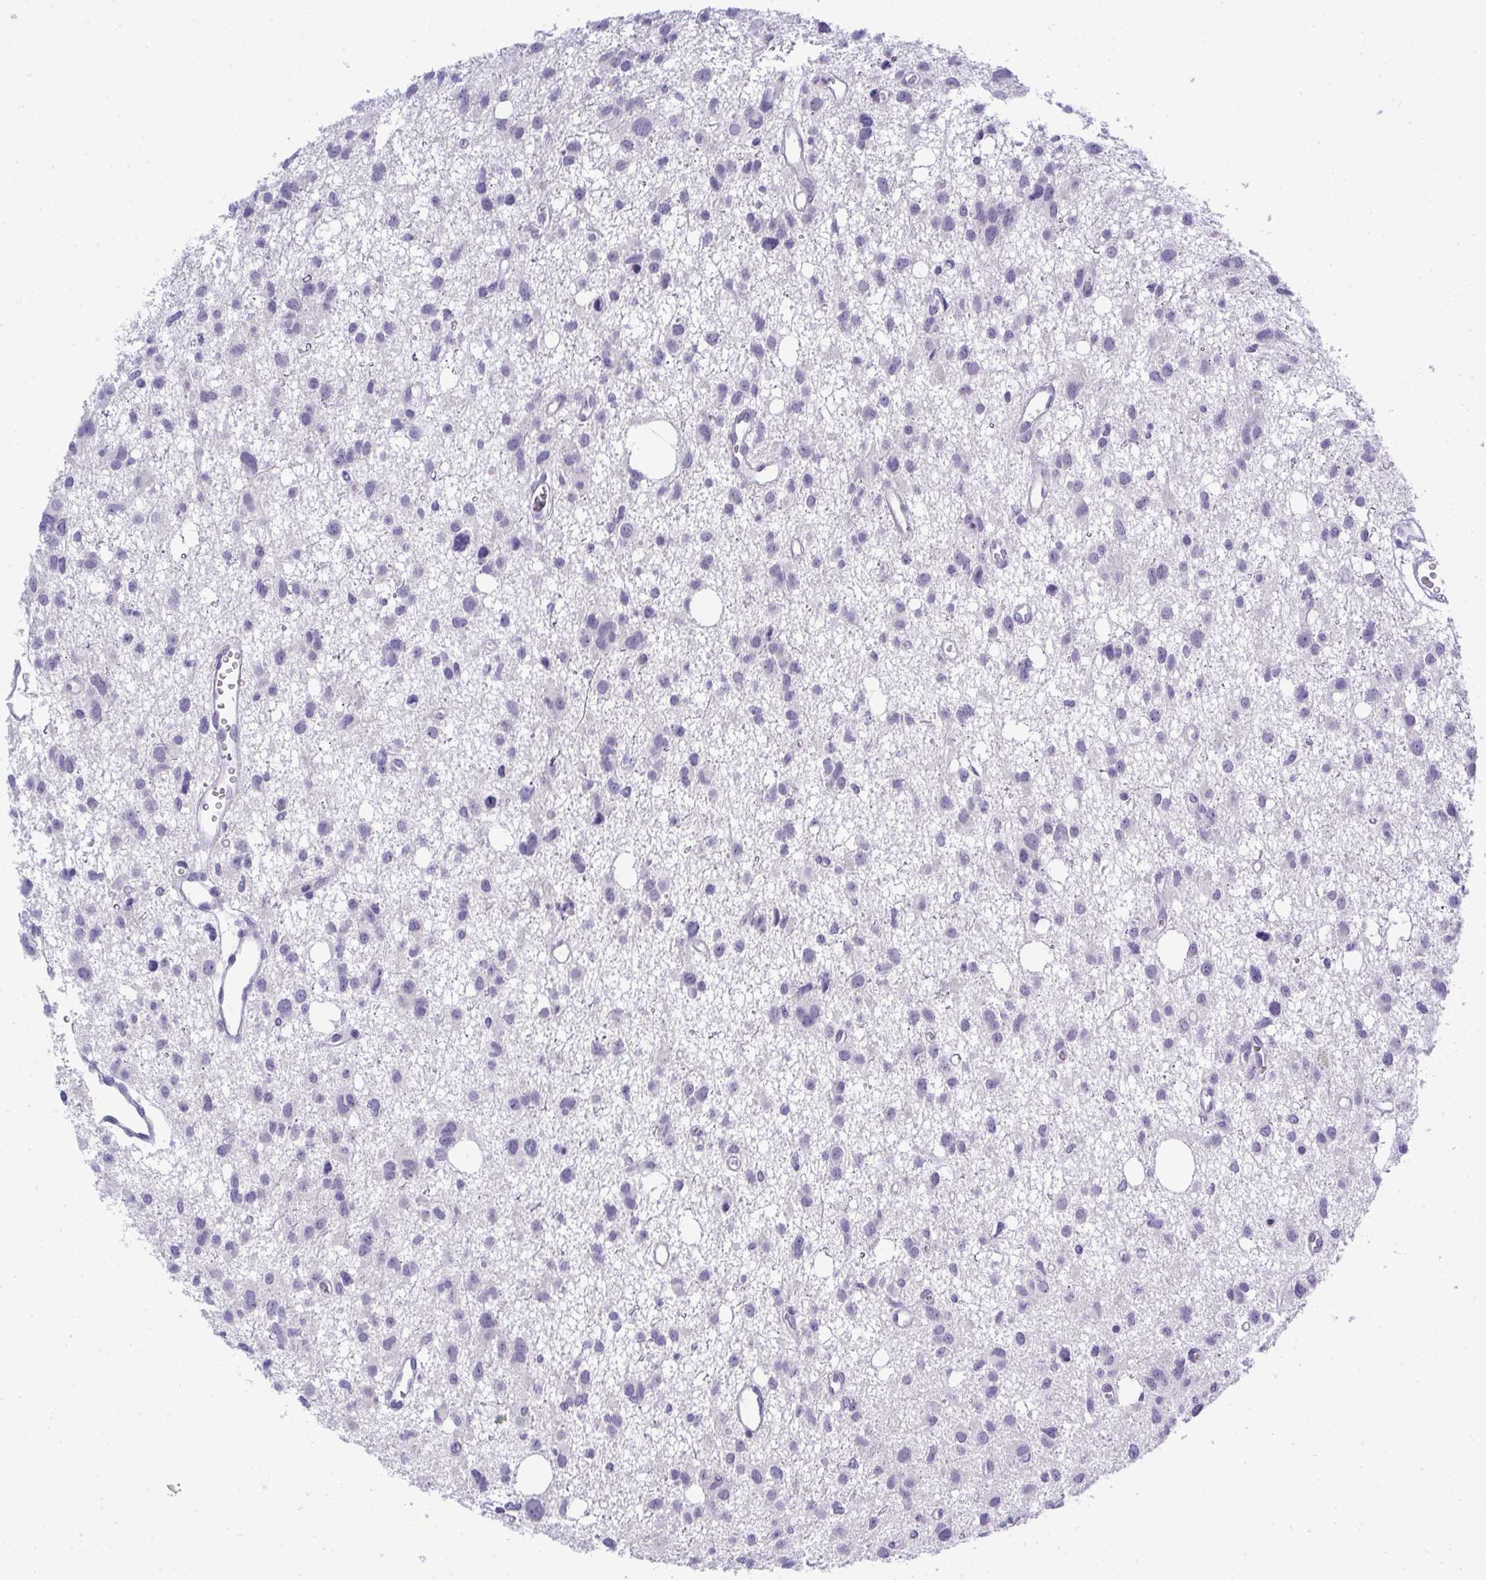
{"staining": {"intensity": "negative", "quantity": "none", "location": "none"}, "tissue": "glioma", "cell_type": "Tumor cells", "image_type": "cancer", "snomed": [{"axis": "morphology", "description": "Glioma, malignant, High grade"}, {"axis": "topography", "description": "Brain"}], "caption": "Immunohistochemistry histopathology image of neoplastic tissue: high-grade glioma (malignant) stained with DAB shows no significant protein expression in tumor cells.", "gene": "TMEM82", "patient": {"sex": "male", "age": 23}}